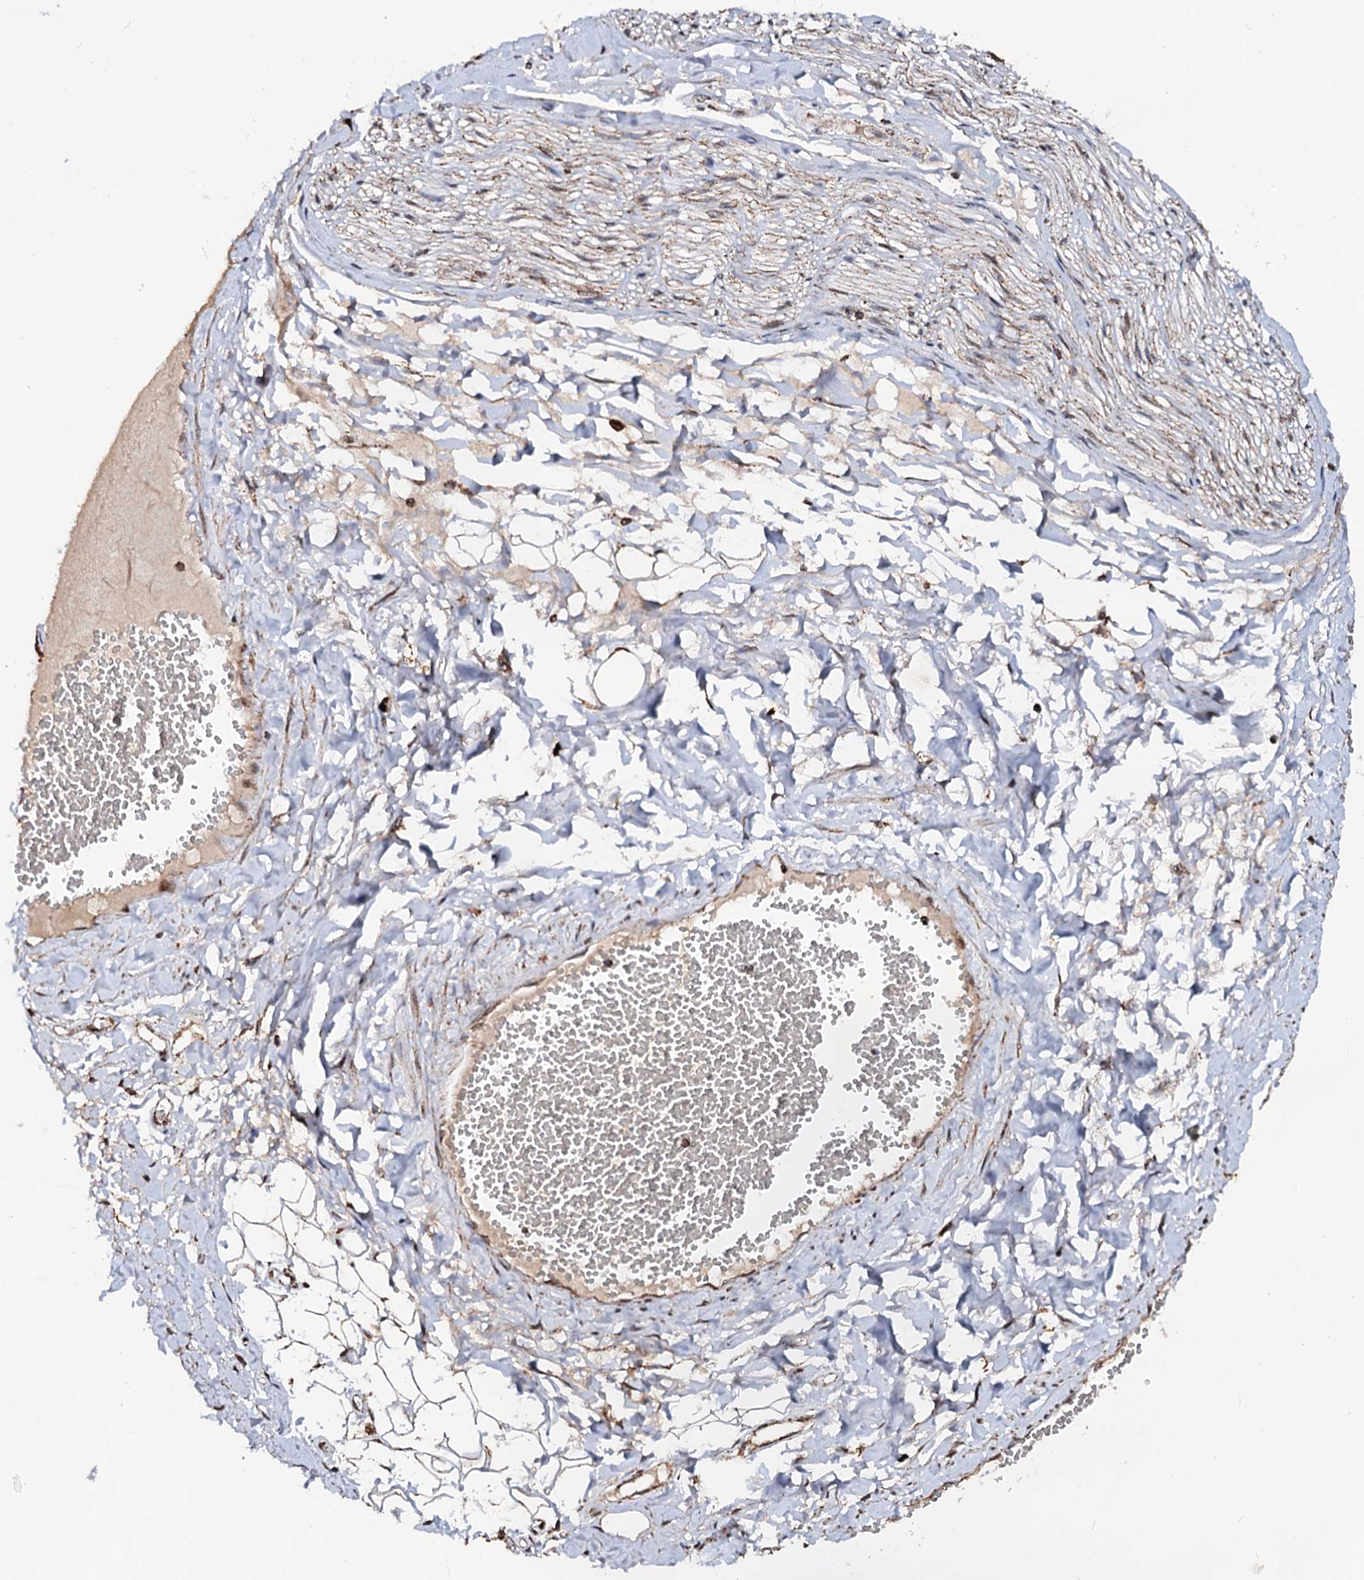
{"staining": {"intensity": "moderate", "quantity": ">75%", "location": "cytoplasmic/membranous"}, "tissue": "adipose tissue", "cell_type": "Adipocytes", "image_type": "normal", "snomed": [{"axis": "morphology", "description": "Normal tissue, NOS"}, {"axis": "morphology", "description": "Inflammation, NOS"}, {"axis": "topography", "description": "Salivary gland"}, {"axis": "topography", "description": "Peripheral nerve tissue"}], "caption": "Adipose tissue stained with DAB (3,3'-diaminobenzidine) immunohistochemistry (IHC) exhibits medium levels of moderate cytoplasmic/membranous staining in approximately >75% of adipocytes. (DAB (3,3'-diaminobenzidine) IHC with brightfield microscopy, high magnification).", "gene": "SECISBP2L", "patient": {"sex": "female", "age": 75}}